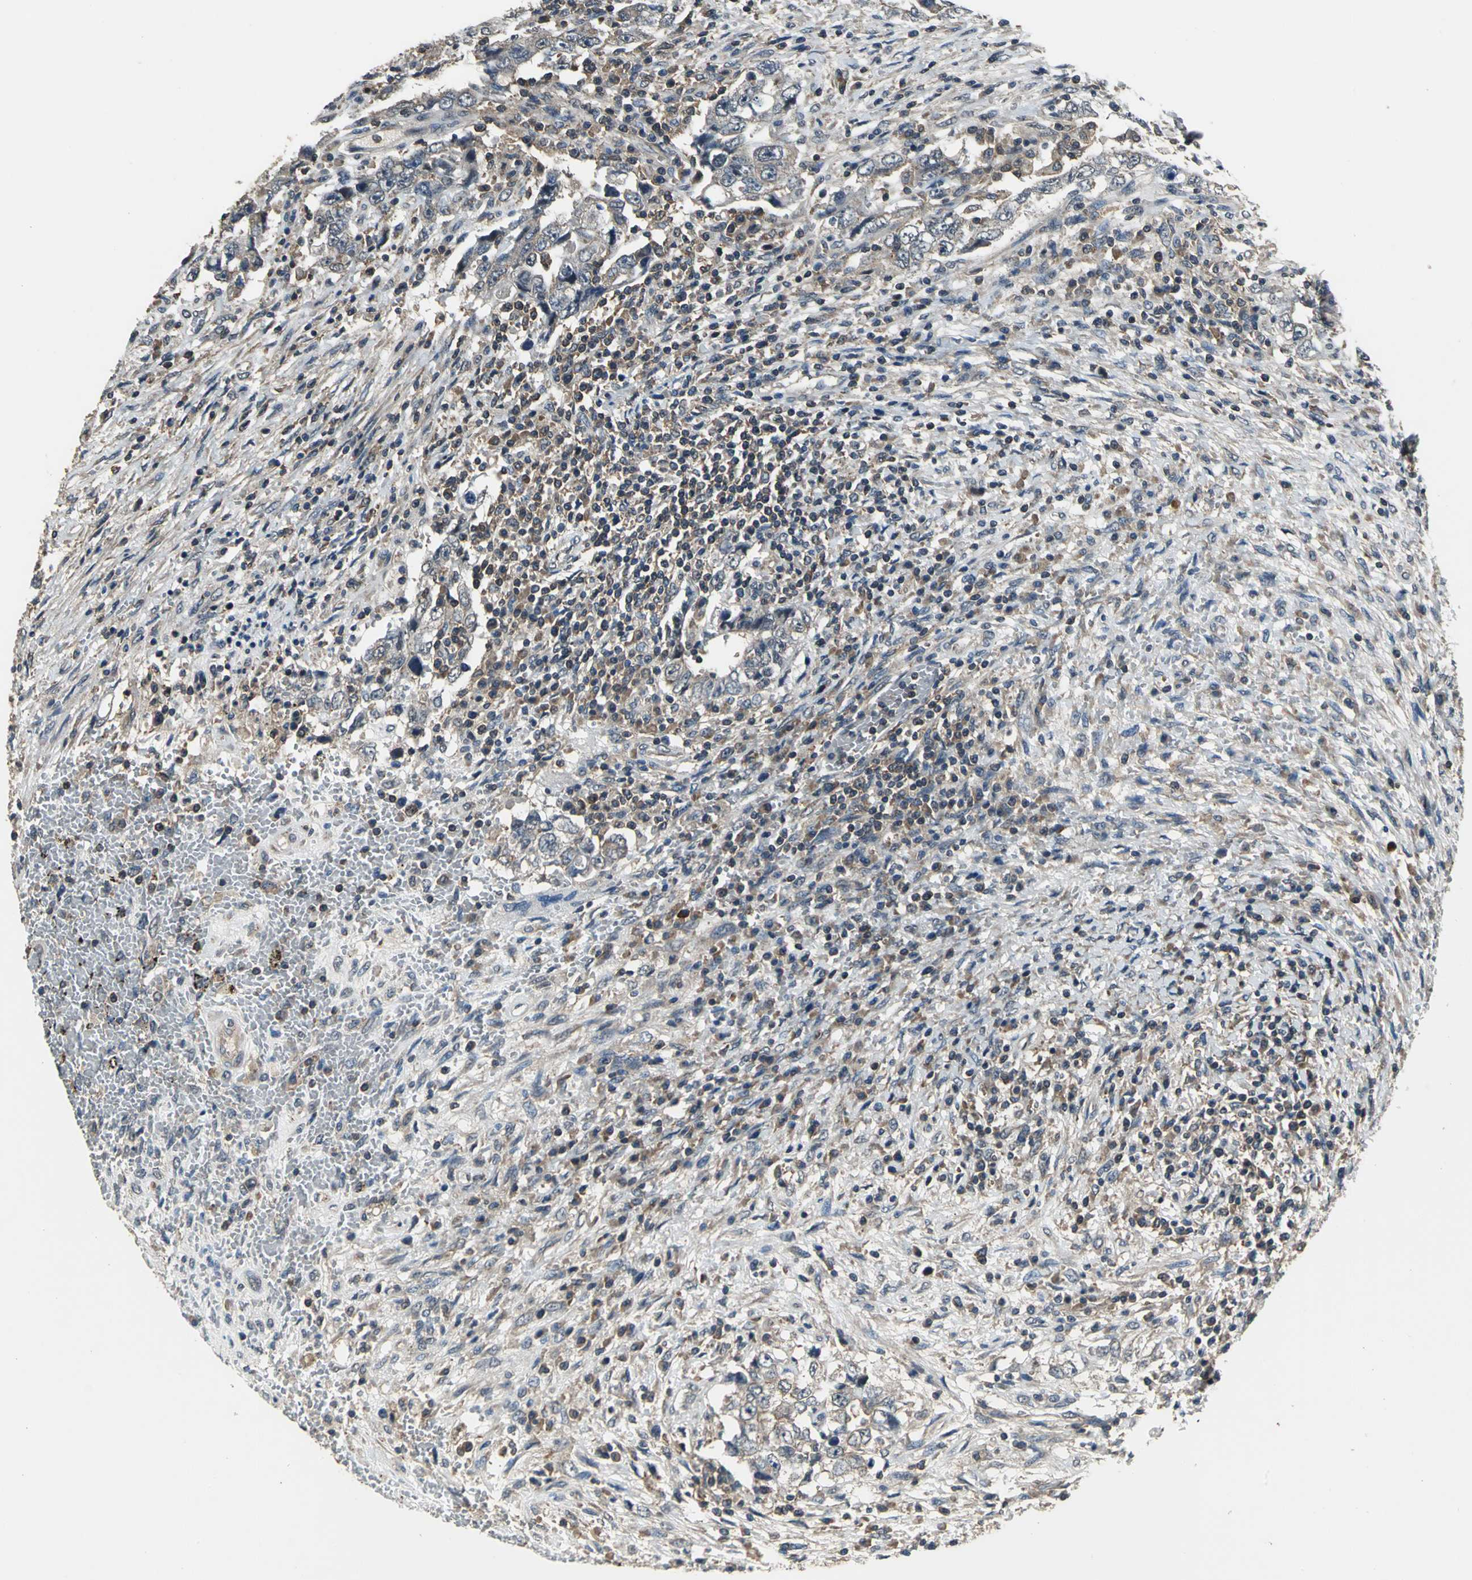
{"staining": {"intensity": "weak", "quantity": ">75%", "location": "cytoplasmic/membranous"}, "tissue": "testis cancer", "cell_type": "Tumor cells", "image_type": "cancer", "snomed": [{"axis": "morphology", "description": "Carcinoma, Embryonal, NOS"}, {"axis": "topography", "description": "Testis"}], "caption": "Testis embryonal carcinoma stained with a brown dye reveals weak cytoplasmic/membranous positive positivity in approximately >75% of tumor cells.", "gene": "EIF2B2", "patient": {"sex": "male", "age": 26}}